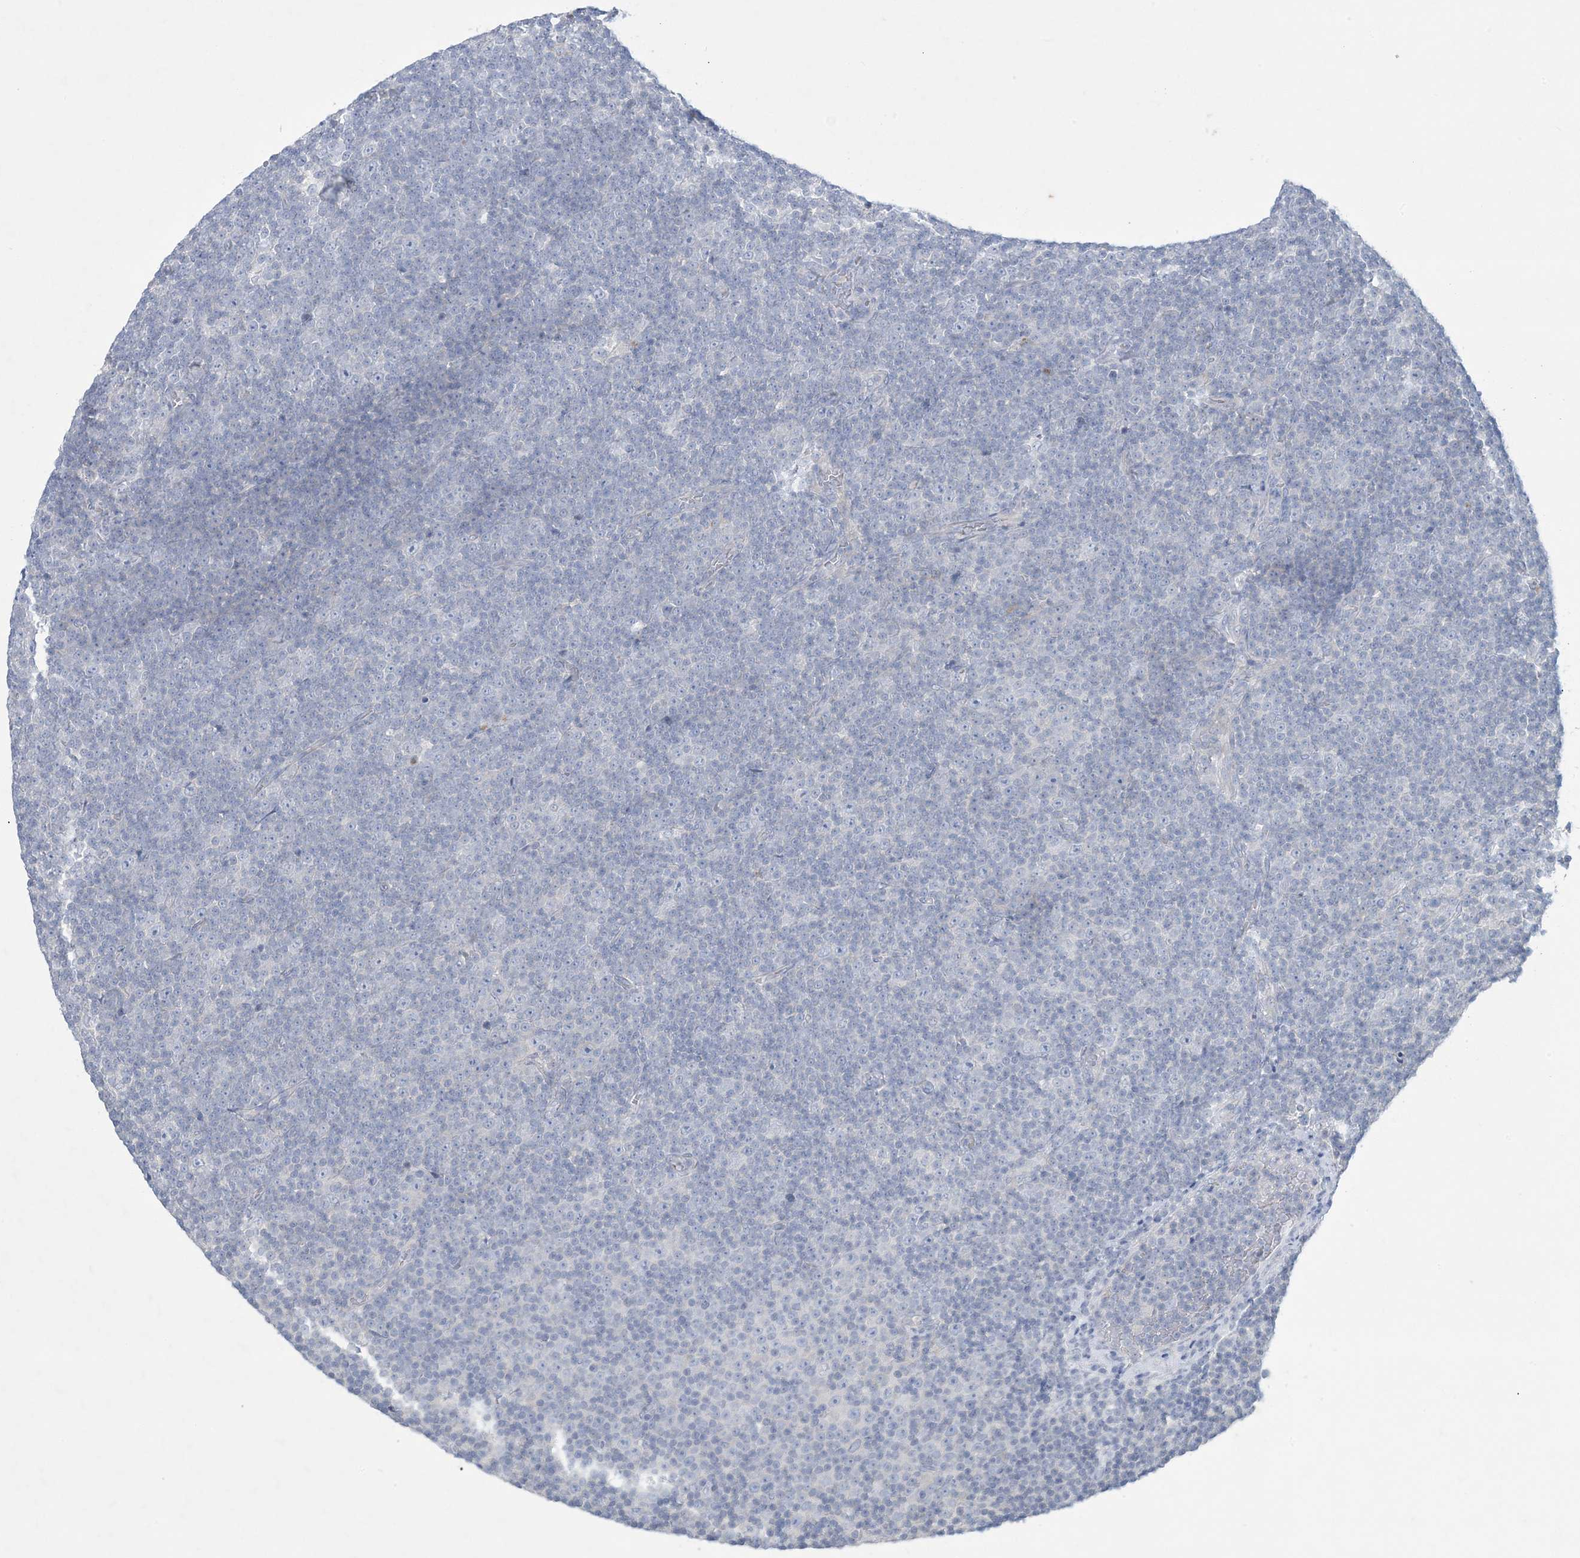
{"staining": {"intensity": "negative", "quantity": "none", "location": "none"}, "tissue": "lymphoma", "cell_type": "Tumor cells", "image_type": "cancer", "snomed": [{"axis": "morphology", "description": "Malignant lymphoma, non-Hodgkin's type, Low grade"}, {"axis": "topography", "description": "Lymph node"}], "caption": "Lymphoma was stained to show a protein in brown. There is no significant positivity in tumor cells. (DAB IHC with hematoxylin counter stain).", "gene": "KIF3A", "patient": {"sex": "female", "age": 67}}